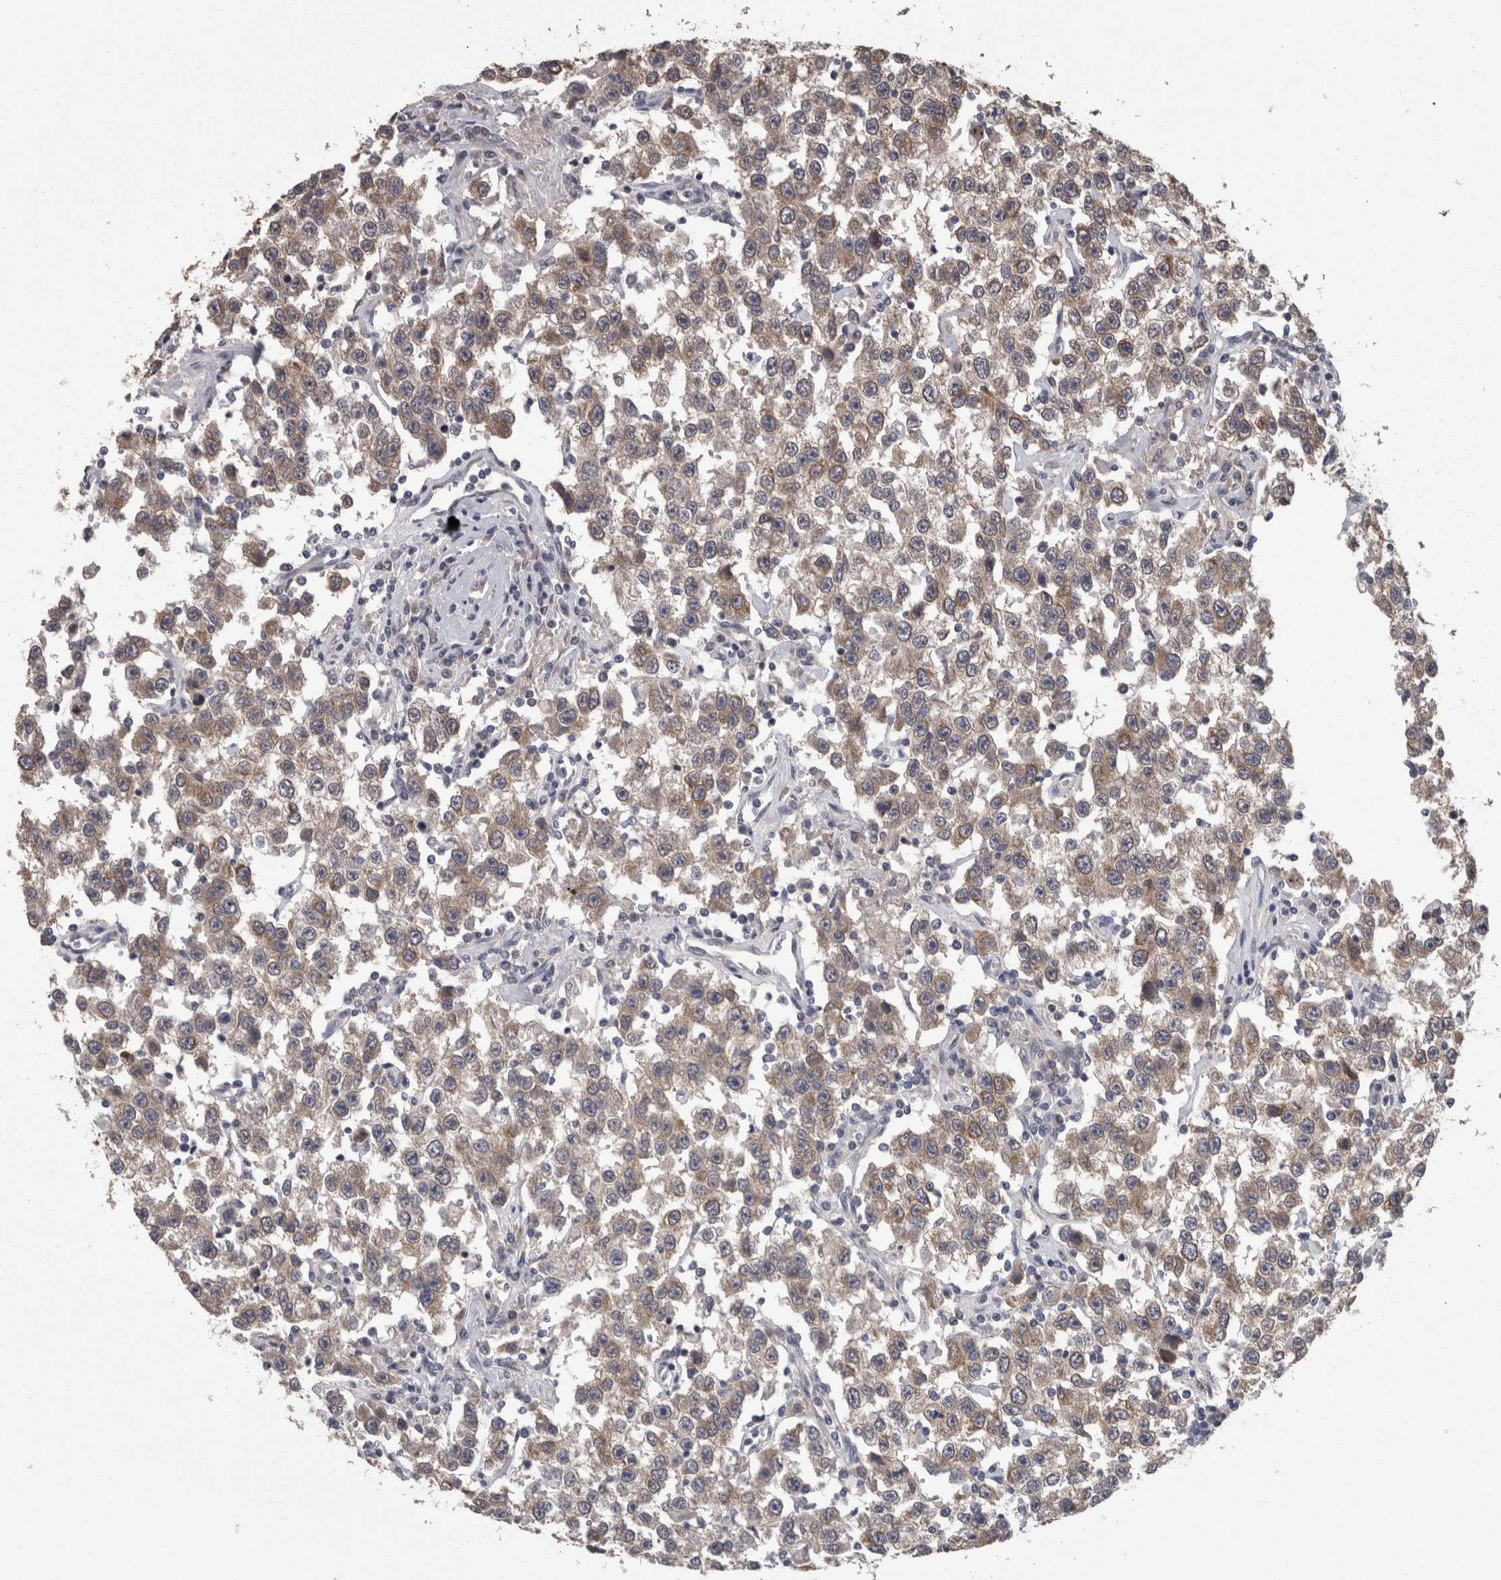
{"staining": {"intensity": "weak", "quantity": ">75%", "location": "cytoplasmic/membranous"}, "tissue": "testis cancer", "cell_type": "Tumor cells", "image_type": "cancer", "snomed": [{"axis": "morphology", "description": "Seminoma, NOS"}, {"axis": "topography", "description": "Testis"}], "caption": "Testis seminoma stained with immunohistochemistry (IHC) demonstrates weak cytoplasmic/membranous staining in approximately >75% of tumor cells.", "gene": "PON3", "patient": {"sex": "male", "age": 41}}